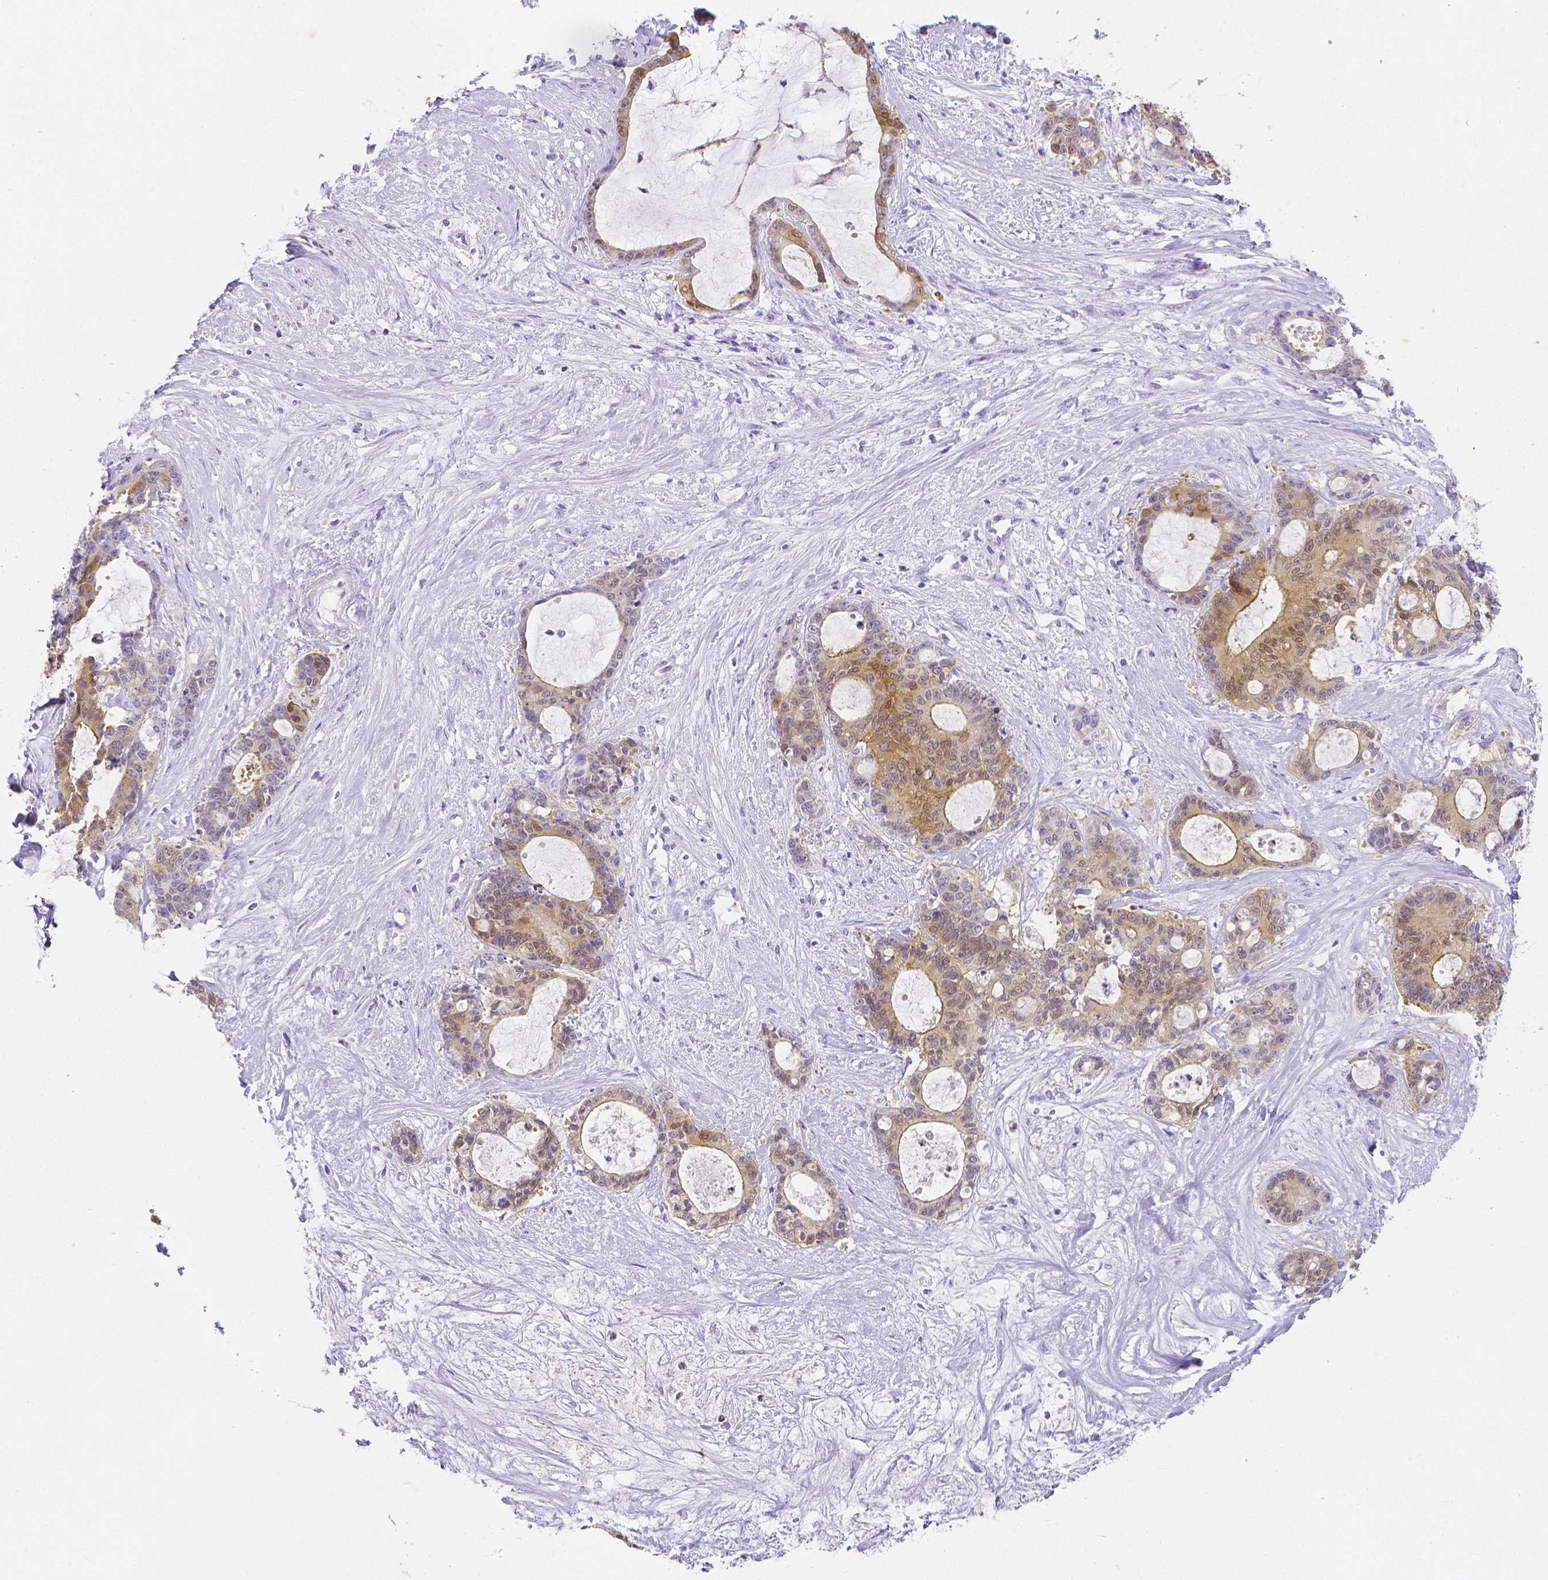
{"staining": {"intensity": "moderate", "quantity": "<25%", "location": "cytoplasmic/membranous,nuclear"}, "tissue": "liver cancer", "cell_type": "Tumor cells", "image_type": "cancer", "snomed": [{"axis": "morphology", "description": "Normal tissue, NOS"}, {"axis": "morphology", "description": "Cholangiocarcinoma"}, {"axis": "topography", "description": "Liver"}, {"axis": "topography", "description": "Peripheral nerve tissue"}], "caption": "Protein staining of cholangiocarcinoma (liver) tissue exhibits moderate cytoplasmic/membranous and nuclear positivity in approximately <25% of tumor cells.", "gene": "LGALS4", "patient": {"sex": "female", "age": 73}}